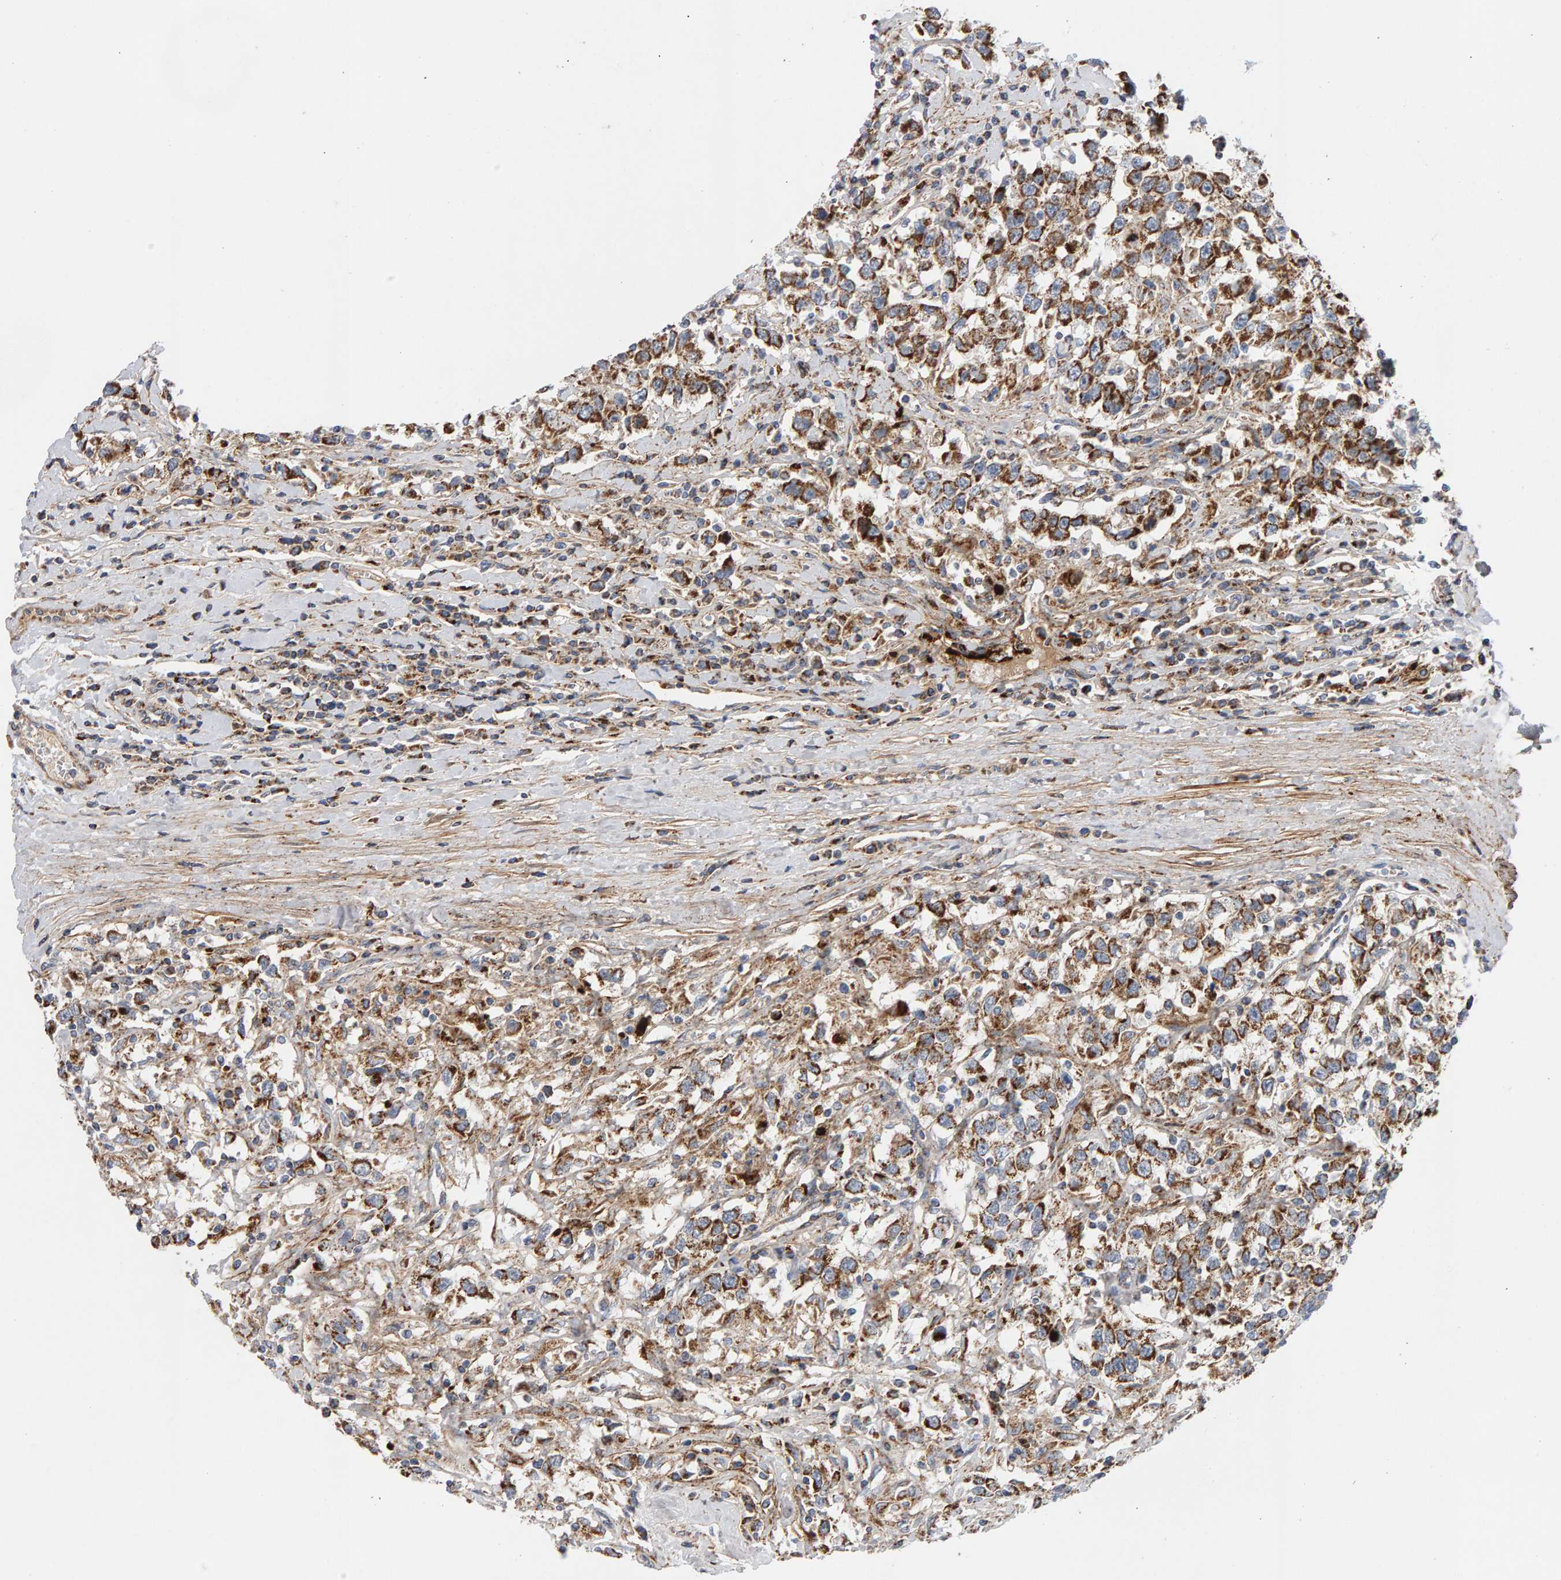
{"staining": {"intensity": "strong", "quantity": ">75%", "location": "cytoplasmic/membranous"}, "tissue": "testis cancer", "cell_type": "Tumor cells", "image_type": "cancer", "snomed": [{"axis": "morphology", "description": "Seminoma, NOS"}, {"axis": "topography", "description": "Testis"}], "caption": "Immunohistochemistry (IHC) (DAB (3,3'-diaminobenzidine)) staining of seminoma (testis) demonstrates strong cytoplasmic/membranous protein expression in approximately >75% of tumor cells. (brown staining indicates protein expression, while blue staining denotes nuclei).", "gene": "GGTA1", "patient": {"sex": "male", "age": 41}}